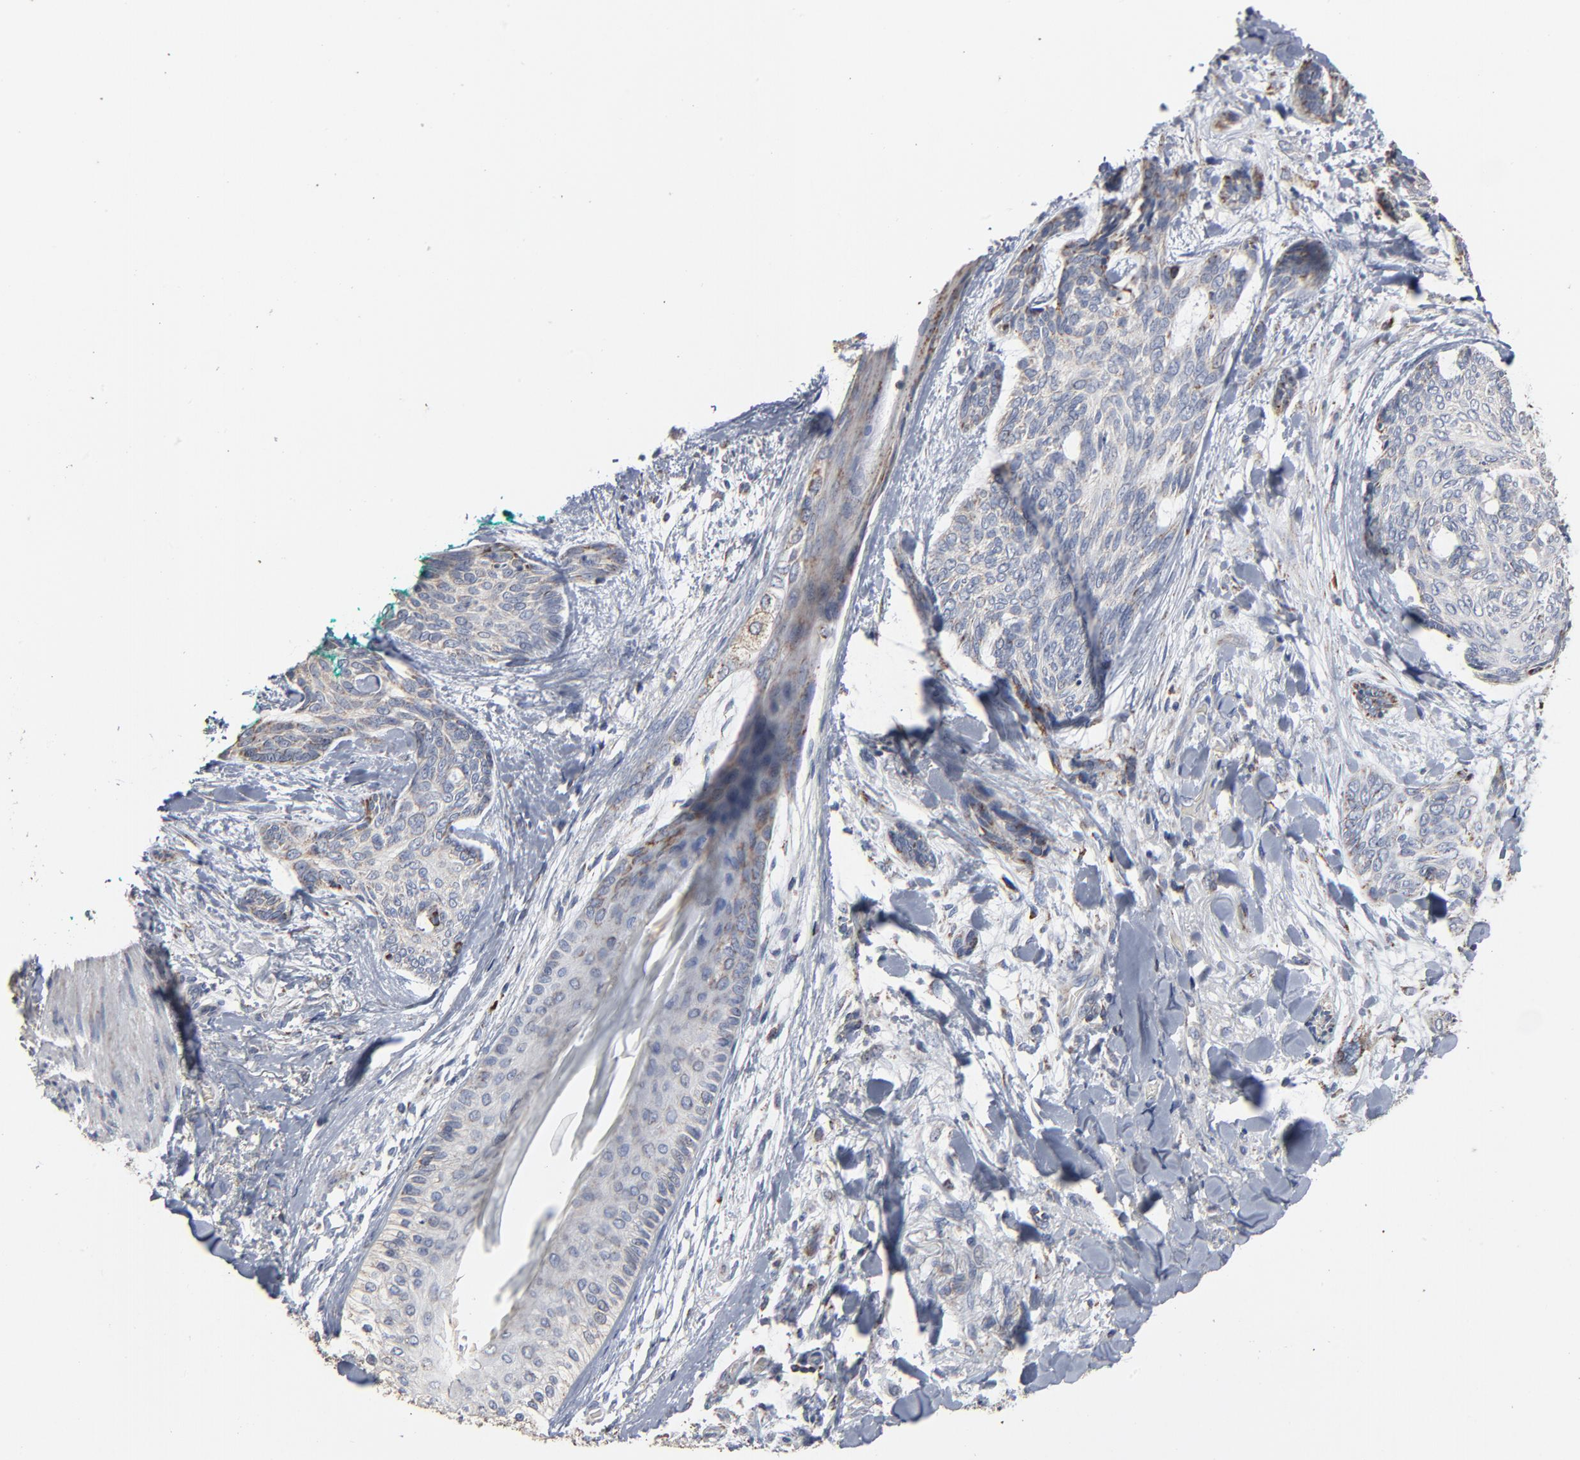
{"staining": {"intensity": "weak", "quantity": "25%-75%", "location": "cytoplasmic/membranous"}, "tissue": "skin cancer", "cell_type": "Tumor cells", "image_type": "cancer", "snomed": [{"axis": "morphology", "description": "Normal tissue, NOS"}, {"axis": "morphology", "description": "Basal cell carcinoma"}, {"axis": "topography", "description": "Skin"}], "caption": "A high-resolution histopathology image shows immunohistochemistry staining of basal cell carcinoma (skin), which demonstrates weak cytoplasmic/membranous positivity in approximately 25%-75% of tumor cells.", "gene": "UQCRC1", "patient": {"sex": "female", "age": 71}}